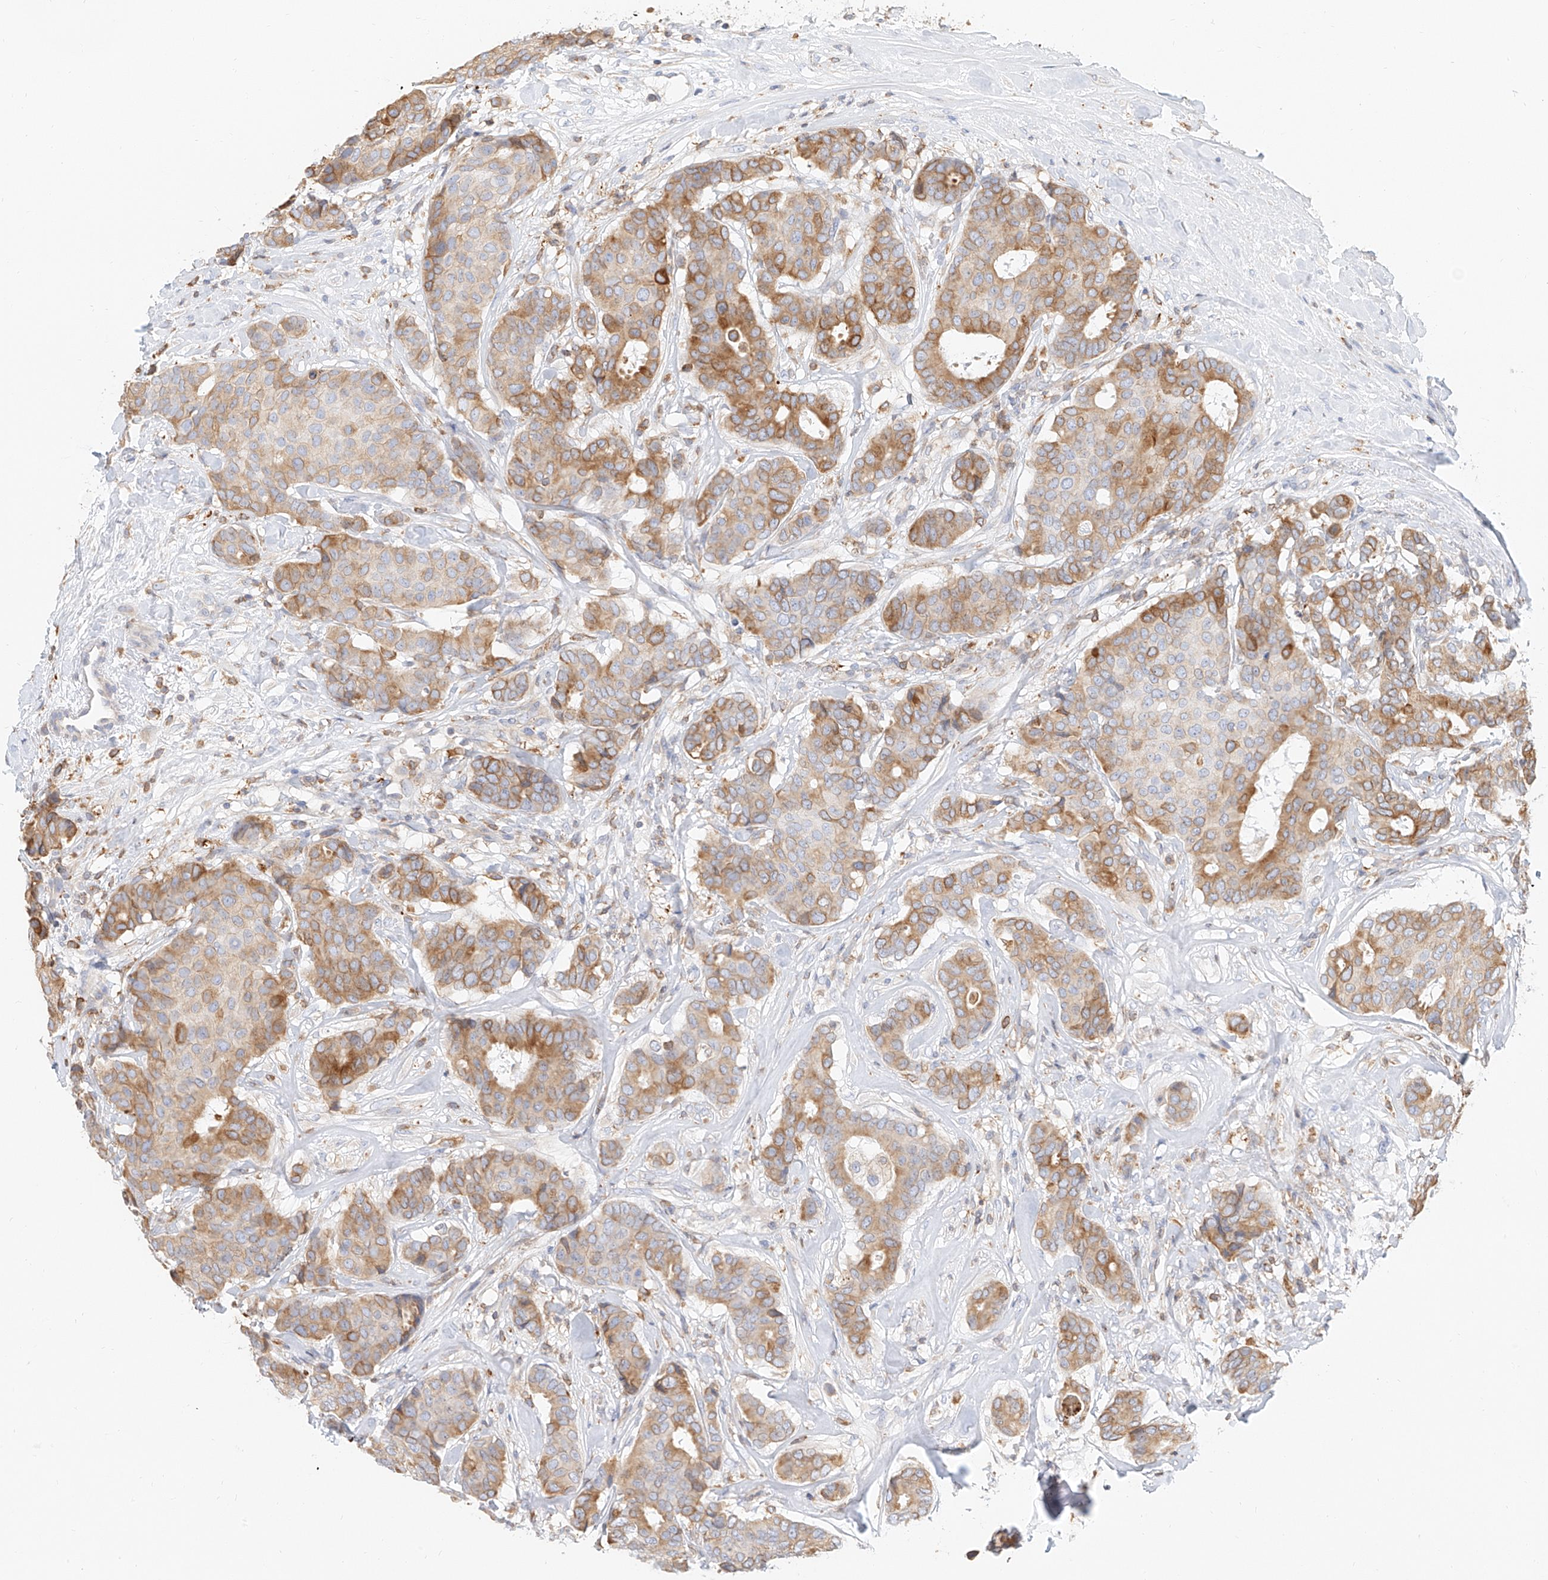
{"staining": {"intensity": "moderate", "quantity": "25%-75%", "location": "cytoplasmic/membranous"}, "tissue": "breast cancer", "cell_type": "Tumor cells", "image_type": "cancer", "snomed": [{"axis": "morphology", "description": "Duct carcinoma"}, {"axis": "topography", "description": "Breast"}], "caption": "This is a photomicrograph of IHC staining of breast cancer, which shows moderate expression in the cytoplasmic/membranous of tumor cells.", "gene": "DHRS7", "patient": {"sex": "female", "age": 75}}